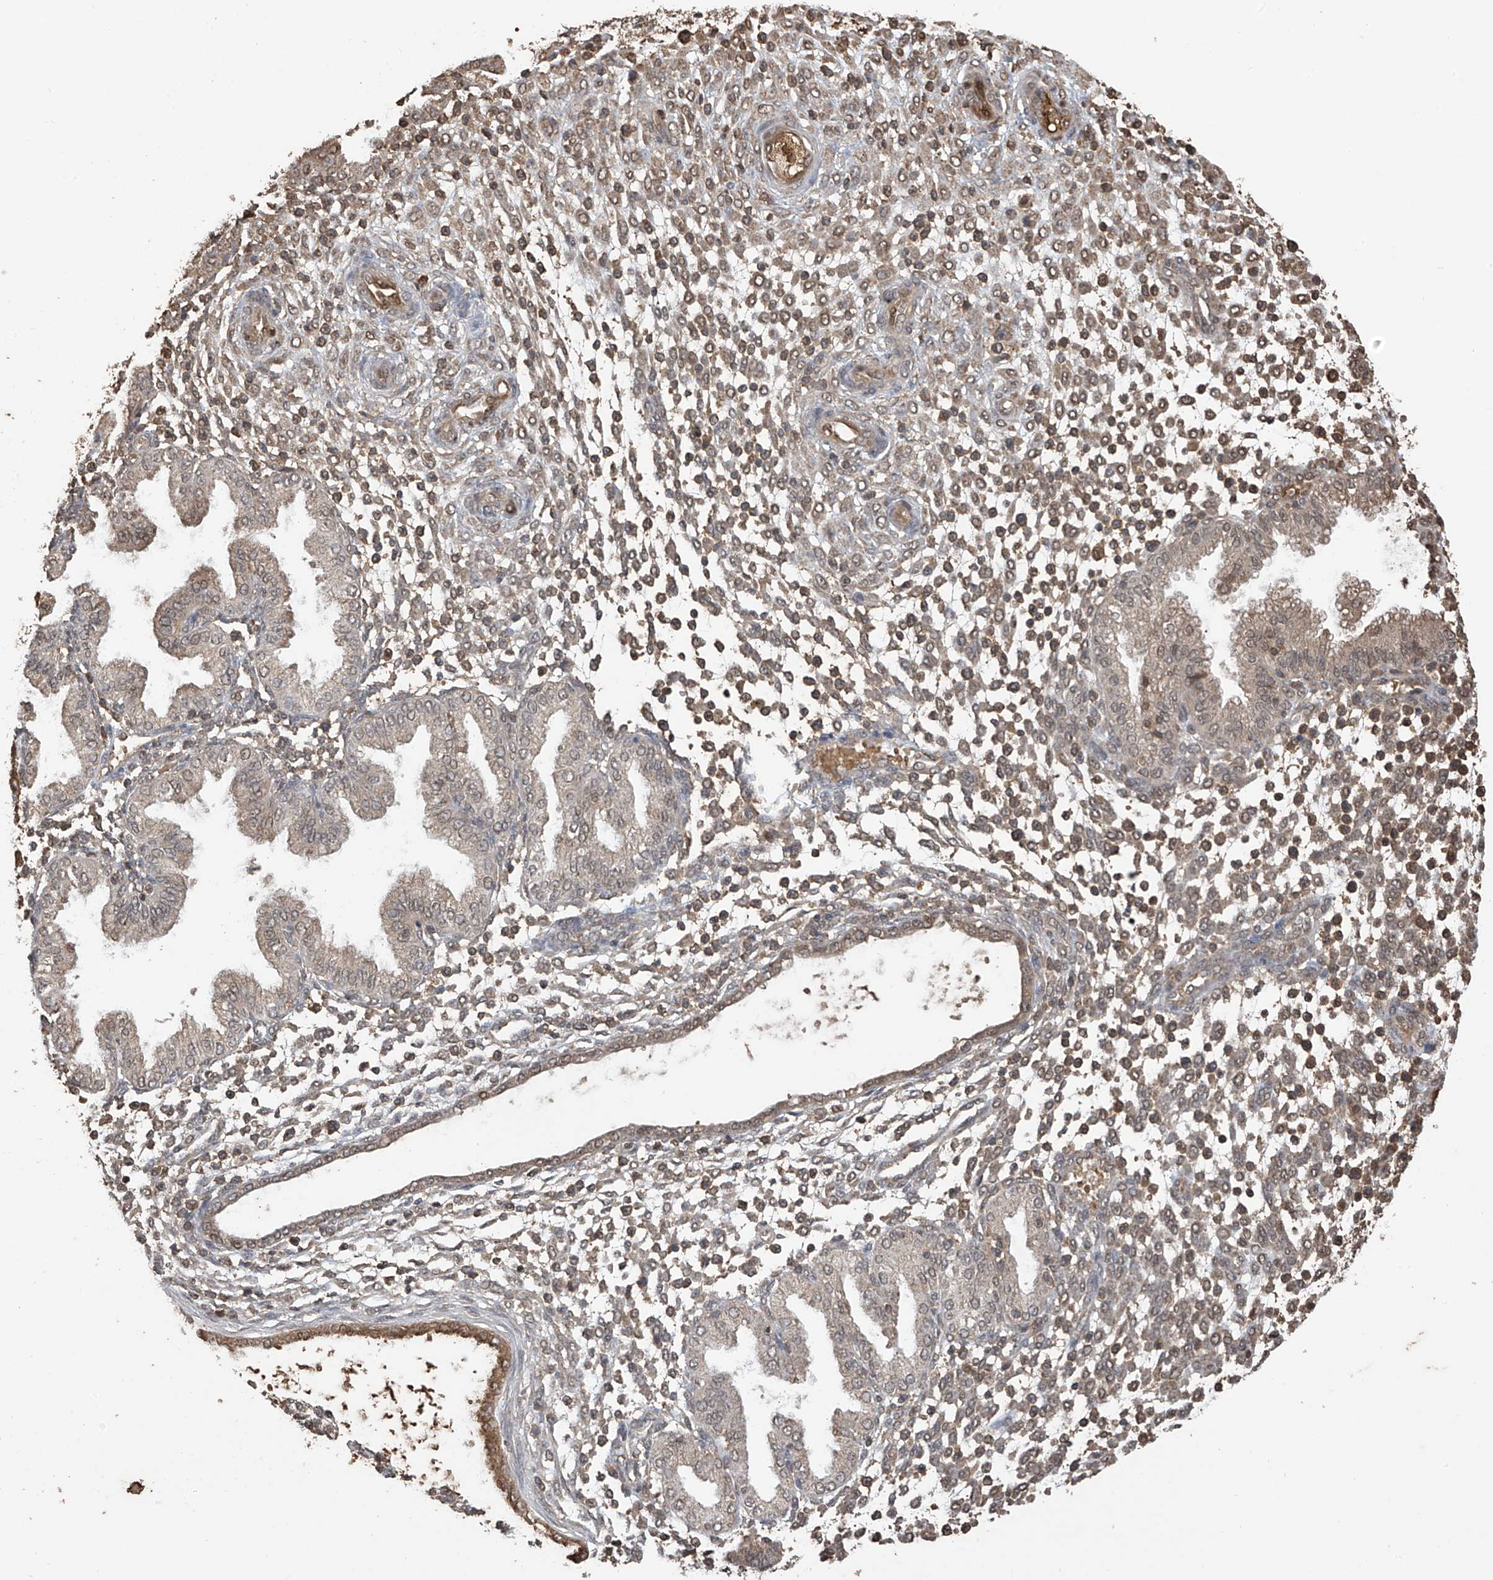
{"staining": {"intensity": "weak", "quantity": "25%-75%", "location": "cytoplasmic/membranous,nuclear"}, "tissue": "endometrium", "cell_type": "Cells in endometrial stroma", "image_type": "normal", "snomed": [{"axis": "morphology", "description": "Normal tissue, NOS"}, {"axis": "topography", "description": "Endometrium"}], "caption": "Immunohistochemistry staining of unremarkable endometrium, which reveals low levels of weak cytoplasmic/membranous,nuclear expression in approximately 25%-75% of cells in endometrial stroma indicating weak cytoplasmic/membranous,nuclear protein staining. The staining was performed using DAB (3,3'-diaminobenzidine) (brown) for protein detection and nuclei were counterstained in hematoxylin (blue).", "gene": "PNPT1", "patient": {"sex": "female", "age": 53}}